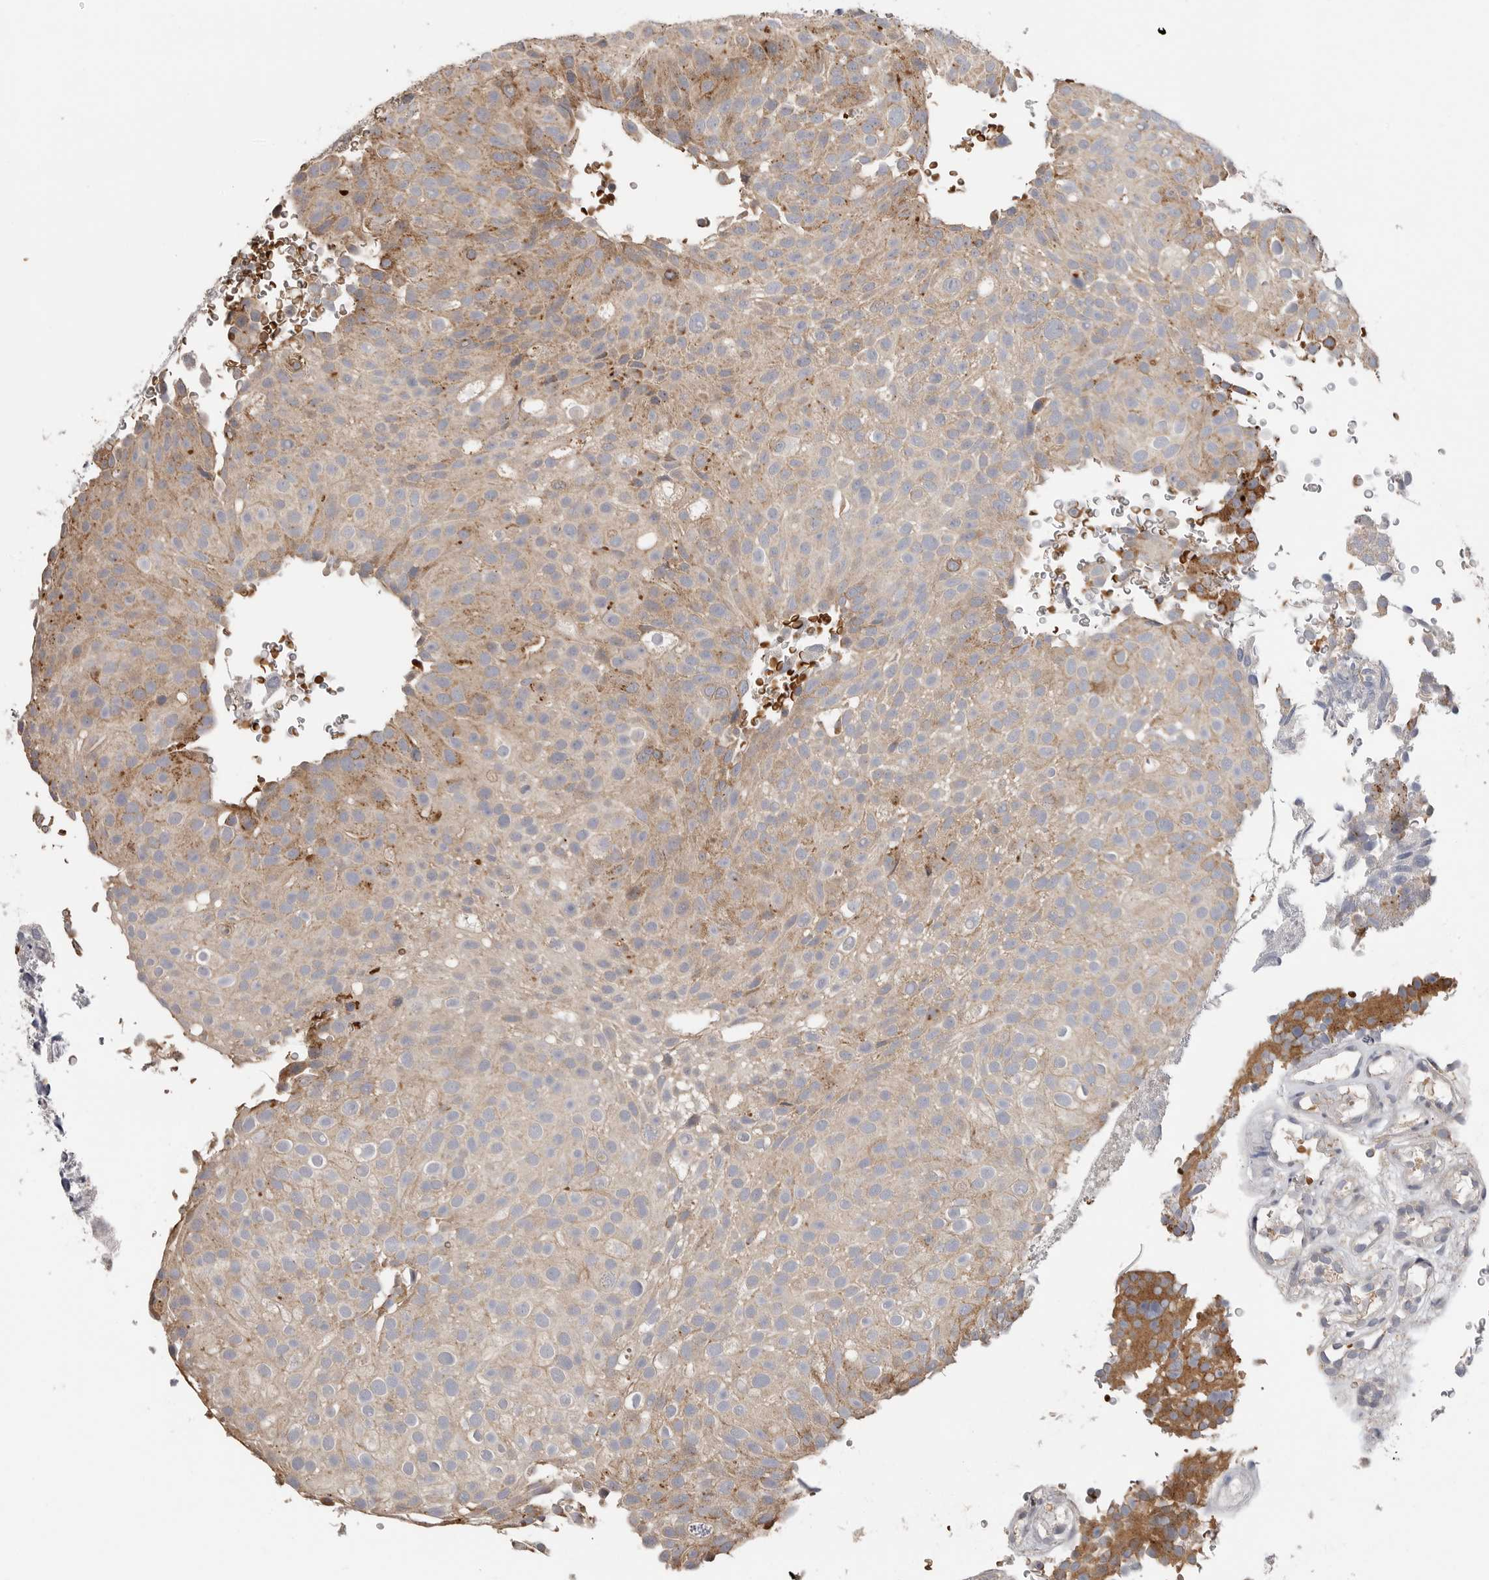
{"staining": {"intensity": "weak", "quantity": ">75%", "location": "cytoplasmic/membranous"}, "tissue": "urothelial cancer", "cell_type": "Tumor cells", "image_type": "cancer", "snomed": [{"axis": "morphology", "description": "Urothelial carcinoma, Low grade"}, {"axis": "topography", "description": "Urinary bladder"}], "caption": "Immunohistochemical staining of urothelial cancer displays low levels of weak cytoplasmic/membranous expression in about >75% of tumor cells.", "gene": "GALNS", "patient": {"sex": "male", "age": 78}}